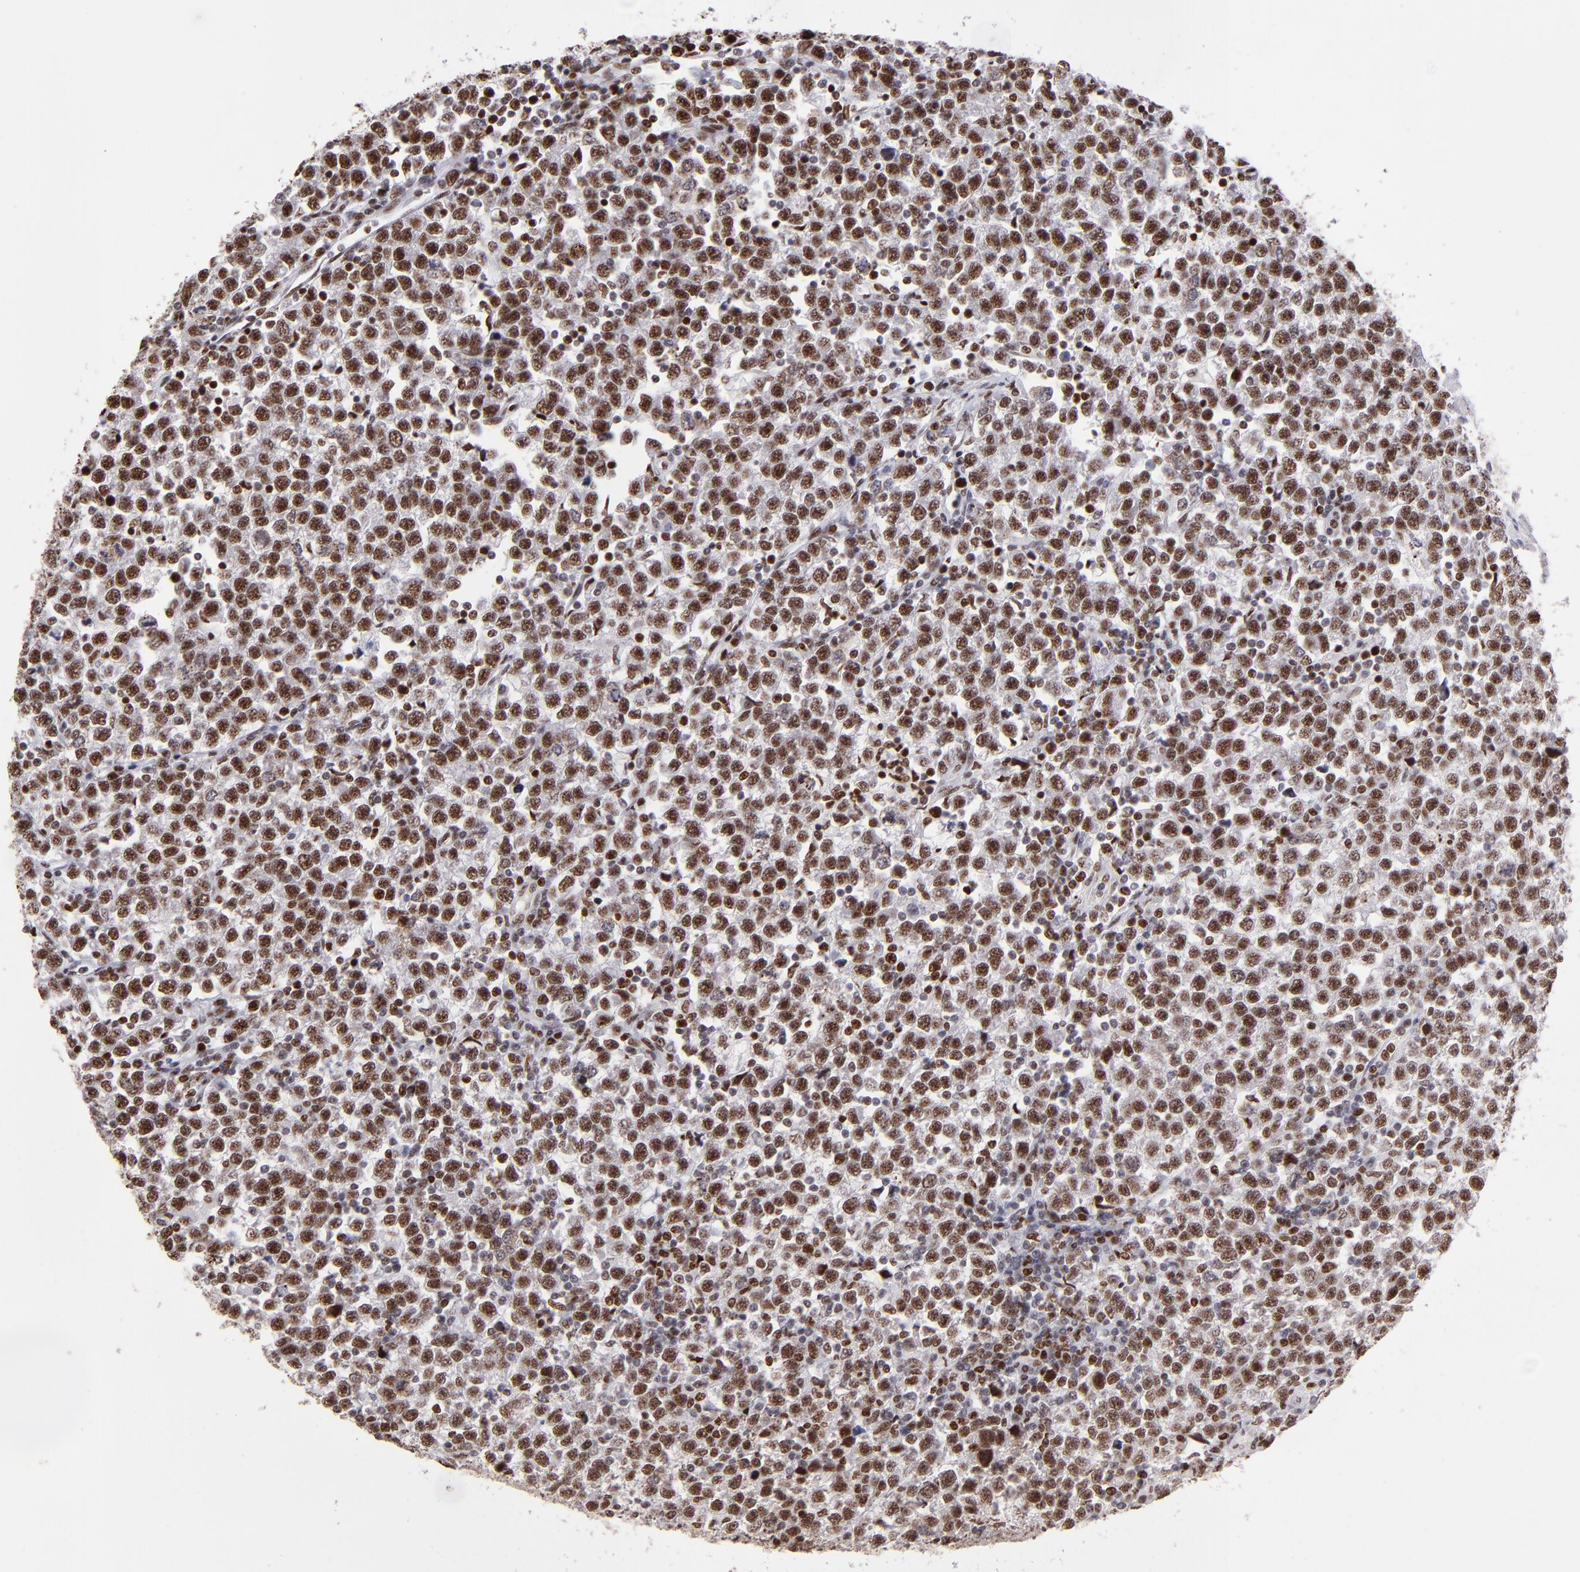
{"staining": {"intensity": "strong", "quantity": ">75%", "location": "nuclear"}, "tissue": "testis cancer", "cell_type": "Tumor cells", "image_type": "cancer", "snomed": [{"axis": "morphology", "description": "Seminoma, NOS"}, {"axis": "topography", "description": "Testis"}], "caption": "A micrograph showing strong nuclear expression in about >75% of tumor cells in testis cancer, as visualized by brown immunohistochemical staining.", "gene": "POLA1", "patient": {"sex": "male", "age": 43}}